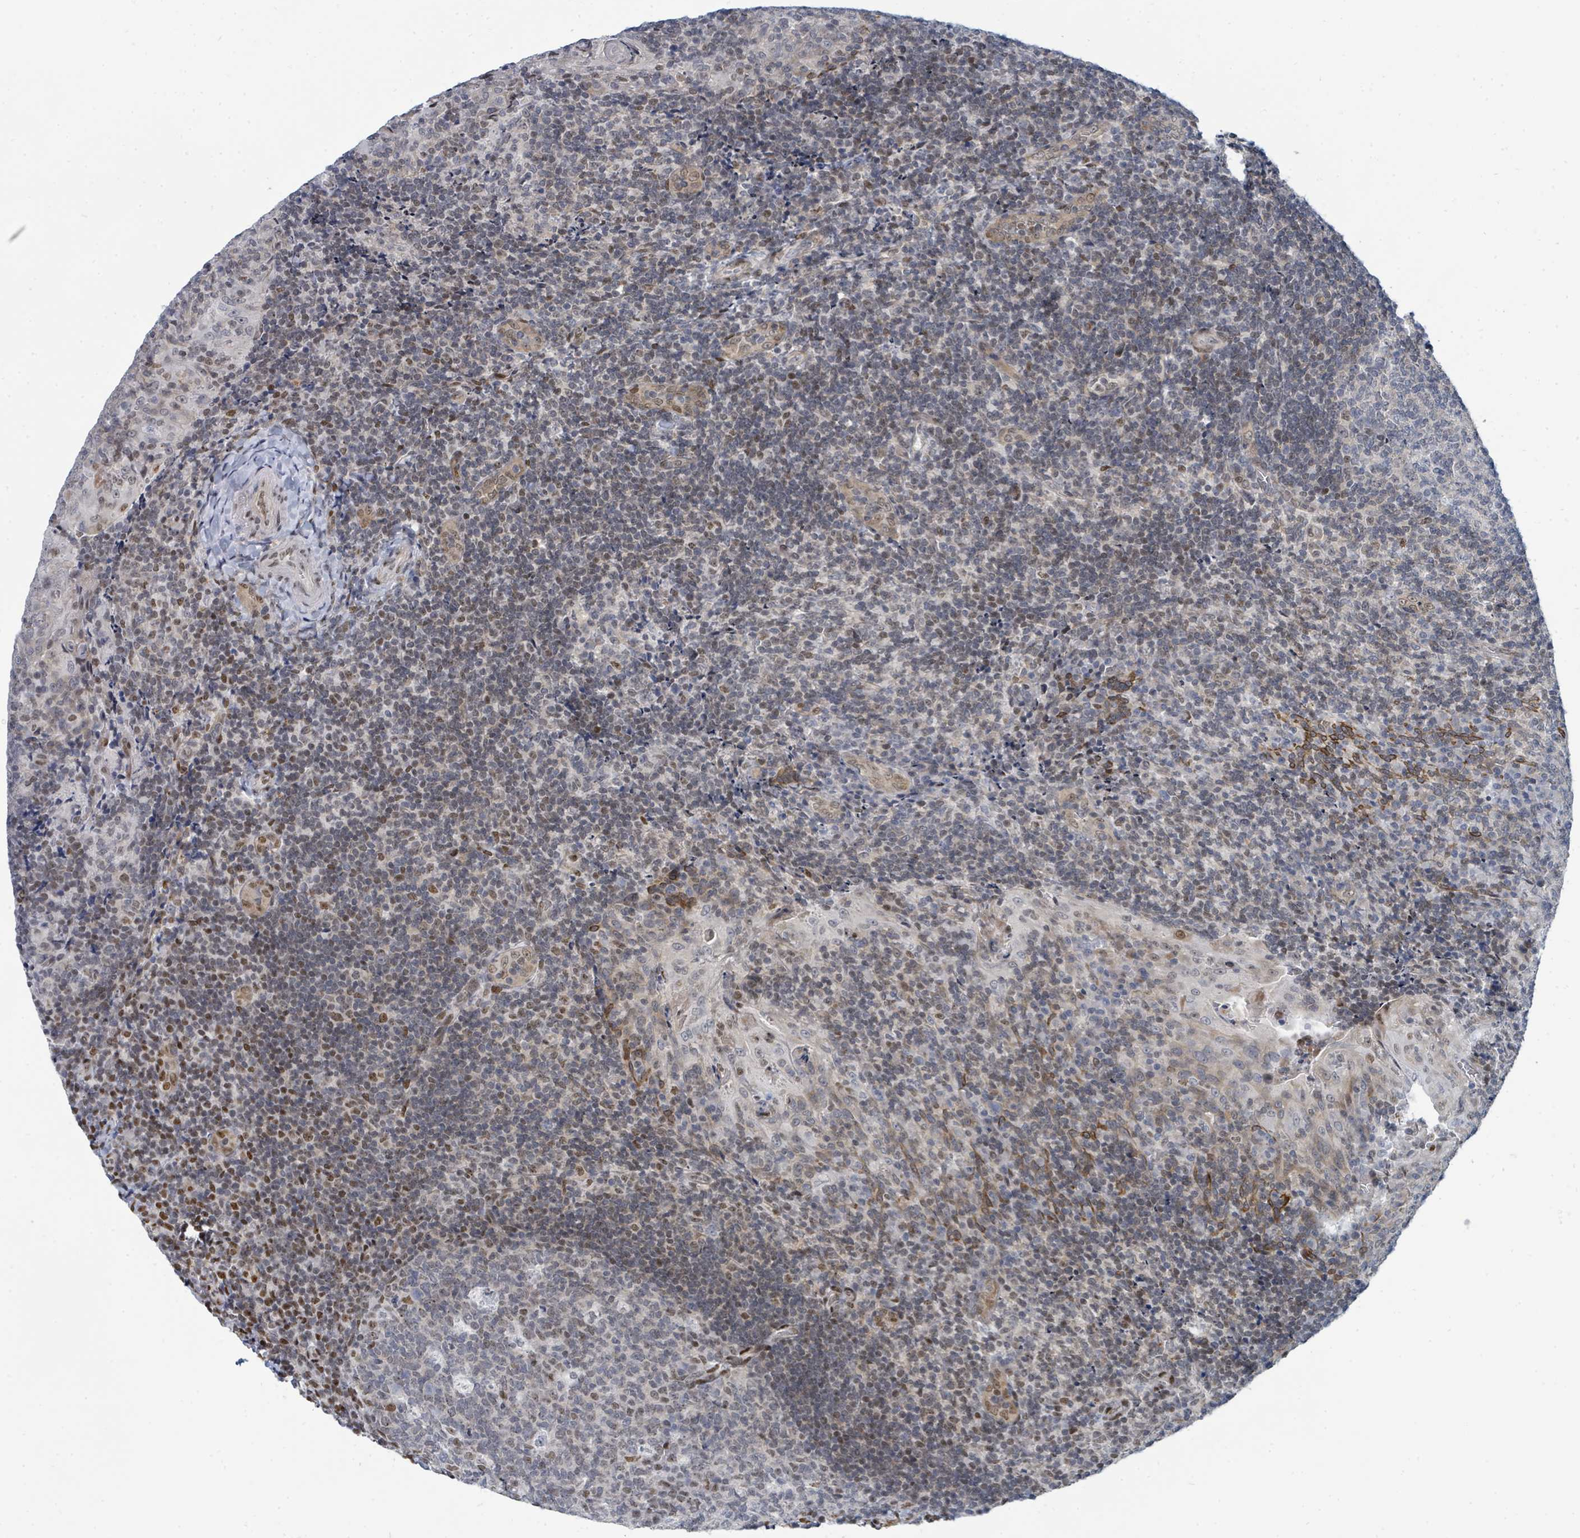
{"staining": {"intensity": "strong", "quantity": "25%-75%", "location": "nuclear"}, "tissue": "tonsil", "cell_type": "Germinal center cells", "image_type": "normal", "snomed": [{"axis": "morphology", "description": "Normal tissue, NOS"}, {"axis": "topography", "description": "Tonsil"}], "caption": "Protein expression analysis of normal human tonsil reveals strong nuclear positivity in about 25%-75% of germinal center cells. Nuclei are stained in blue.", "gene": "SUMO2", "patient": {"sex": "male", "age": 17}}